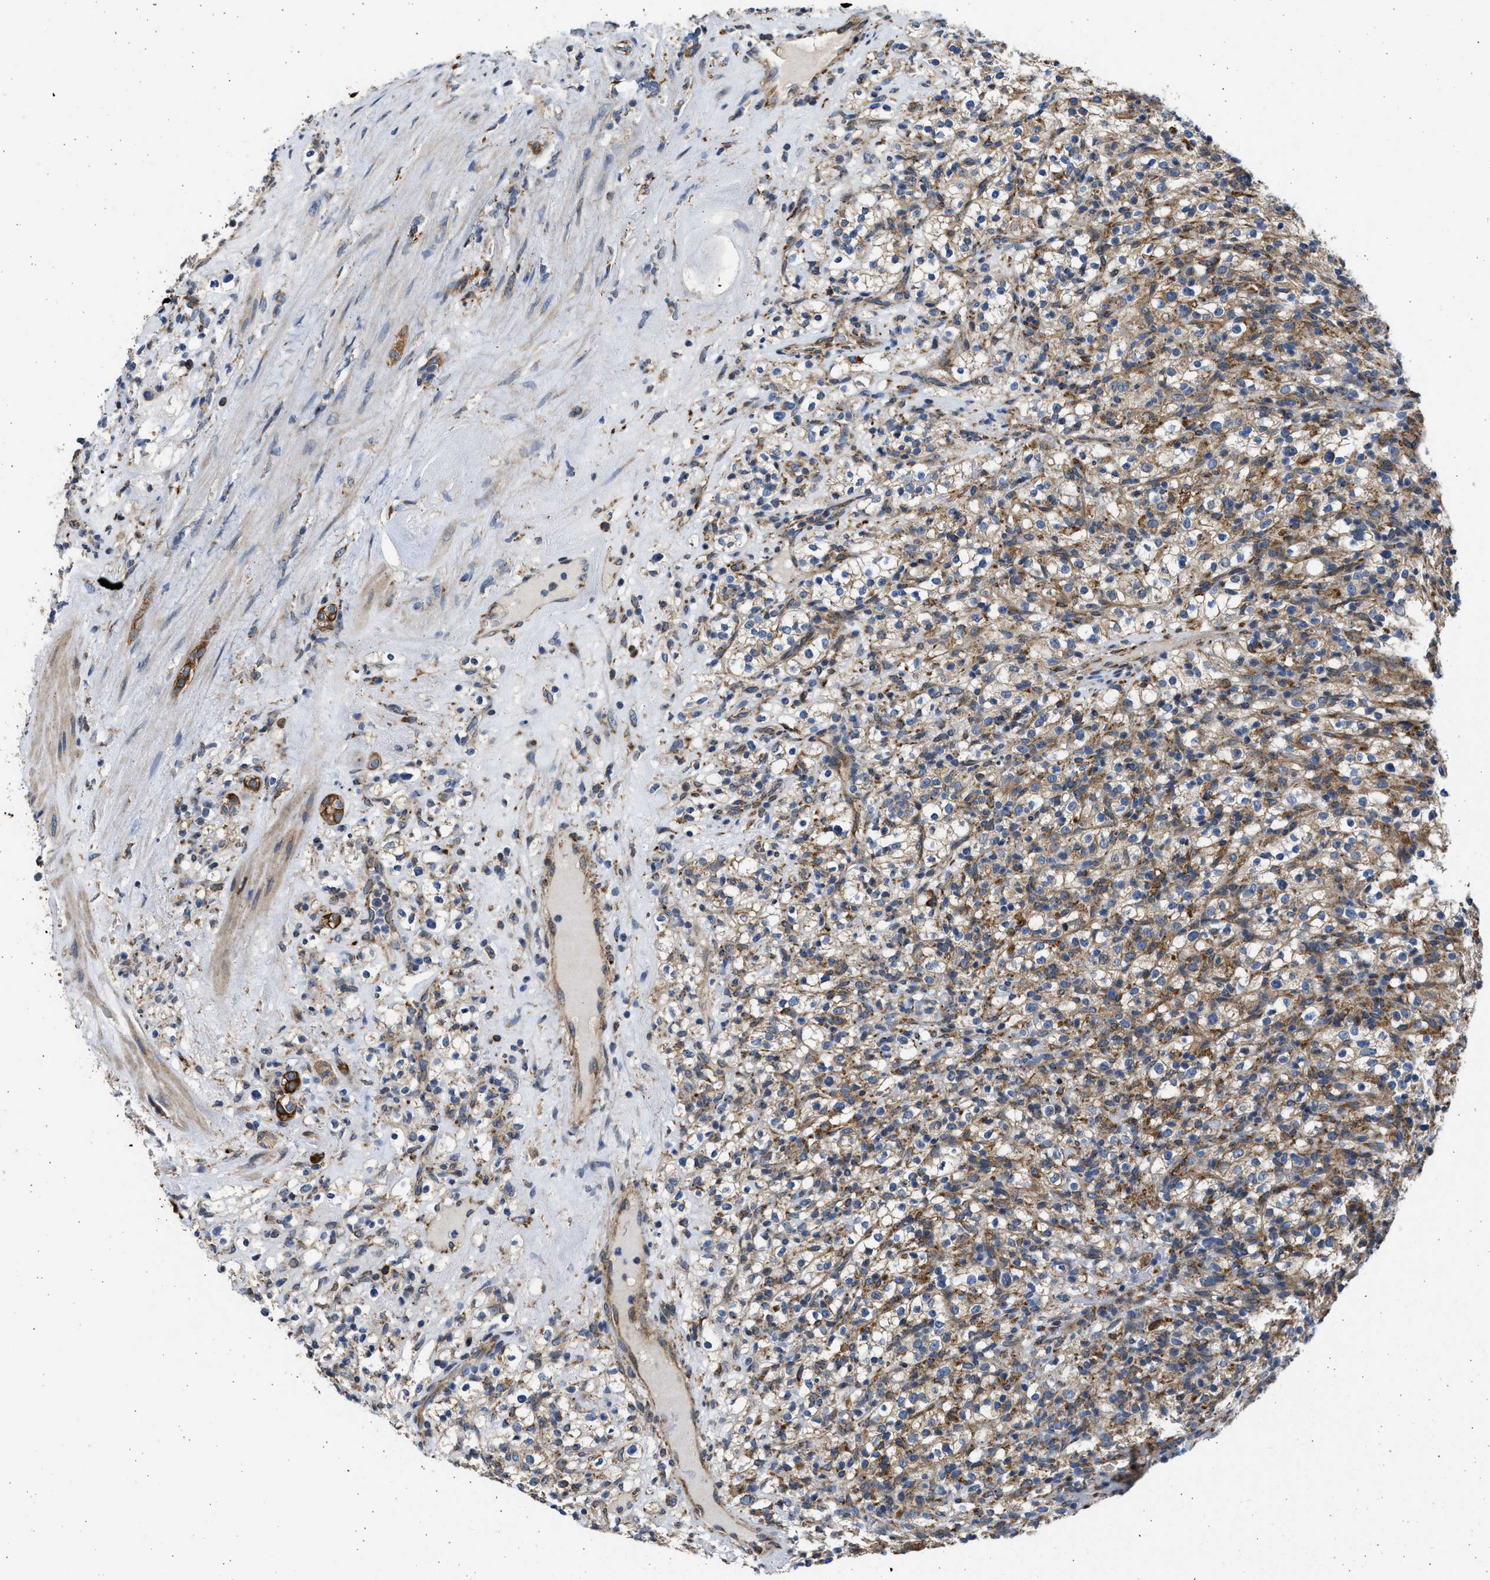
{"staining": {"intensity": "strong", "quantity": "25%-75%", "location": "cytoplasmic/membranous"}, "tissue": "renal cancer", "cell_type": "Tumor cells", "image_type": "cancer", "snomed": [{"axis": "morphology", "description": "Normal tissue, NOS"}, {"axis": "morphology", "description": "Adenocarcinoma, NOS"}, {"axis": "topography", "description": "Kidney"}], "caption": "Renal cancer tissue displays strong cytoplasmic/membranous positivity in approximately 25%-75% of tumor cells", "gene": "PLD2", "patient": {"sex": "female", "age": 72}}